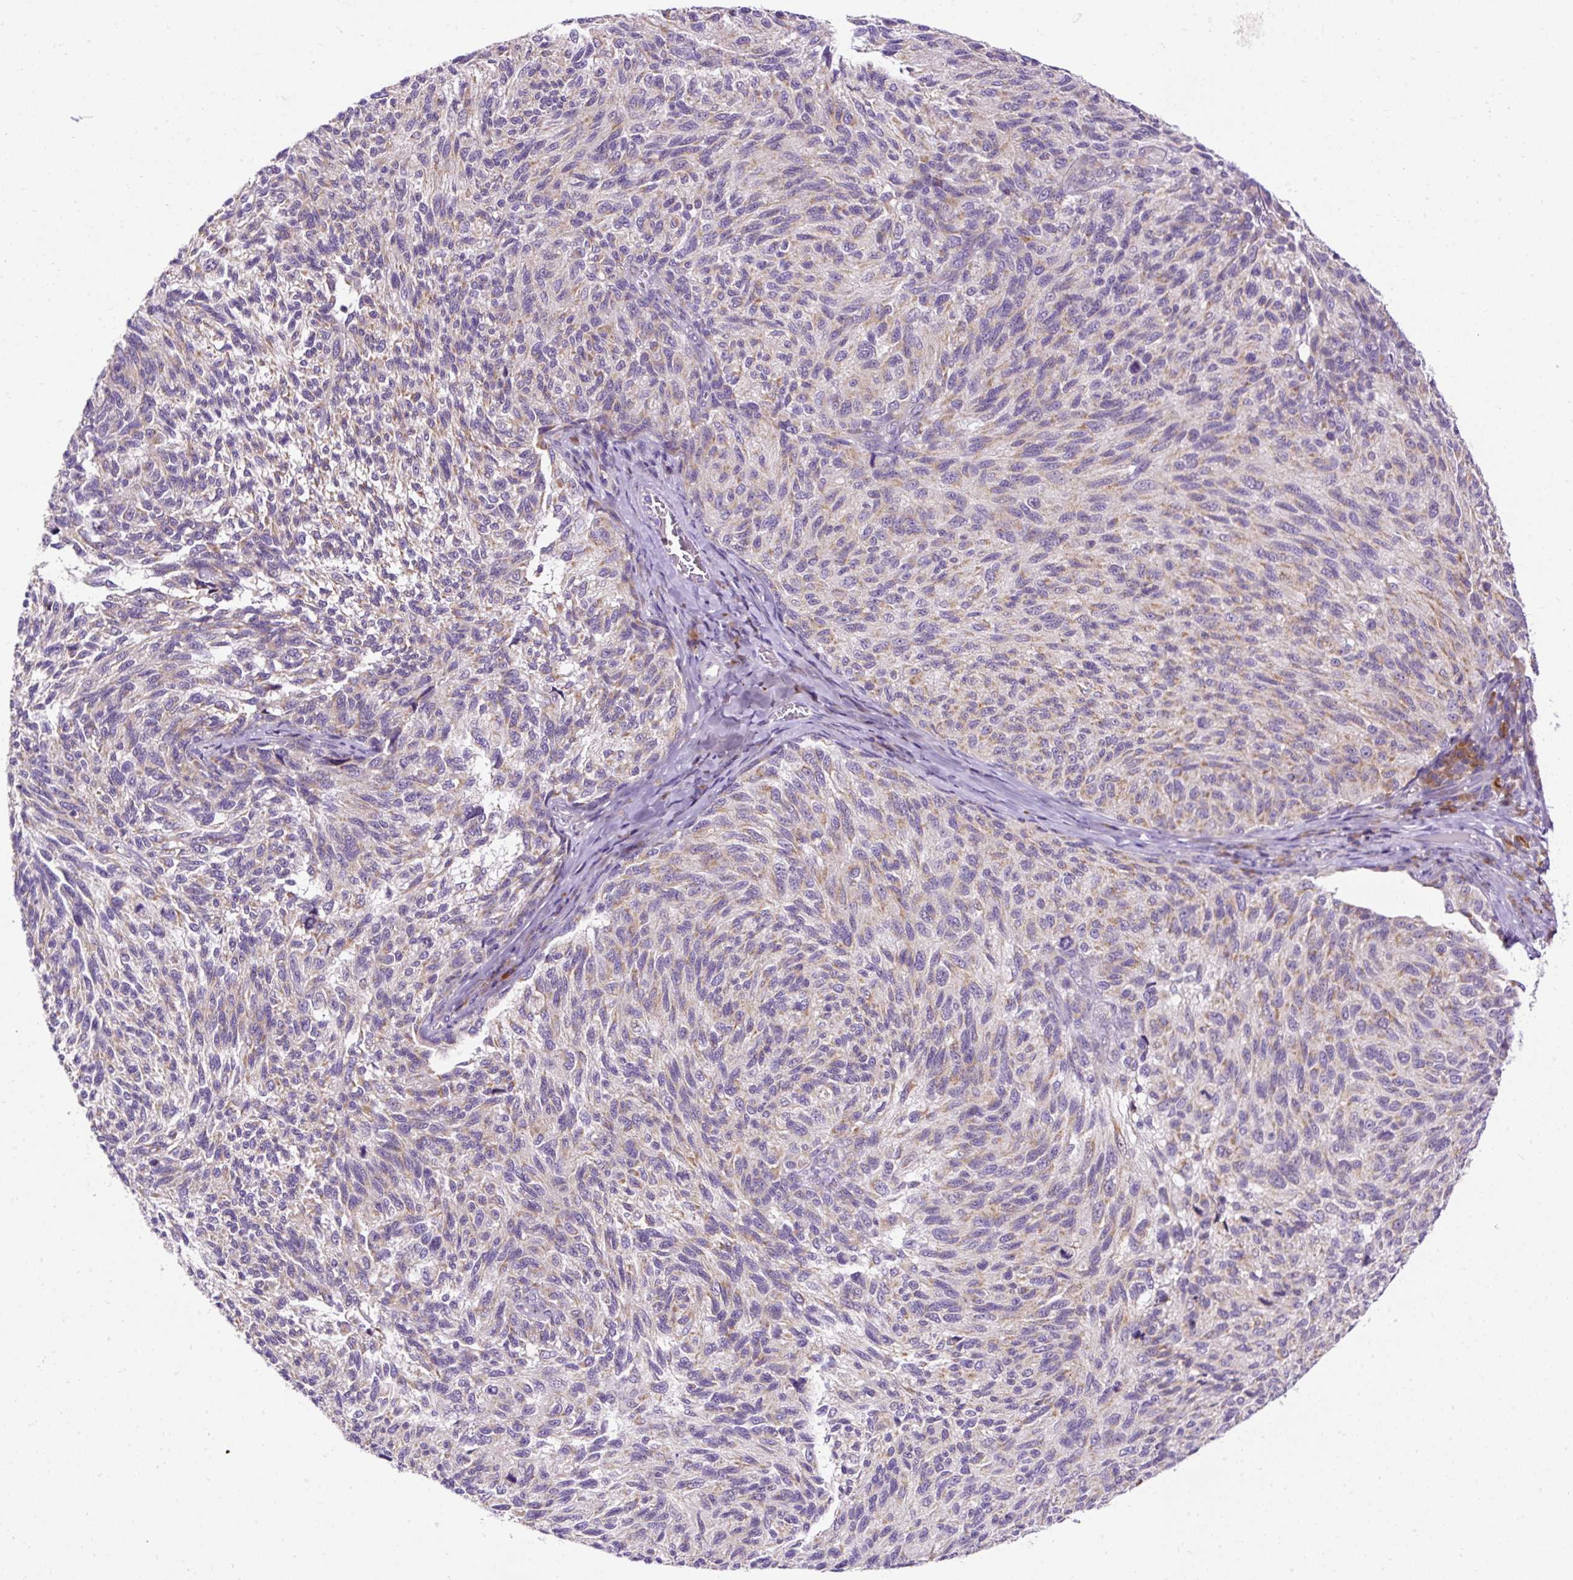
{"staining": {"intensity": "weak", "quantity": "25%-75%", "location": "cytoplasmic/membranous"}, "tissue": "melanoma", "cell_type": "Tumor cells", "image_type": "cancer", "snomed": [{"axis": "morphology", "description": "Malignant melanoma, NOS"}, {"axis": "topography", "description": "Skin"}], "caption": "Immunohistochemistry of malignant melanoma reveals low levels of weak cytoplasmic/membranous positivity in about 25%-75% of tumor cells.", "gene": "FMC1", "patient": {"sex": "female", "age": 73}}